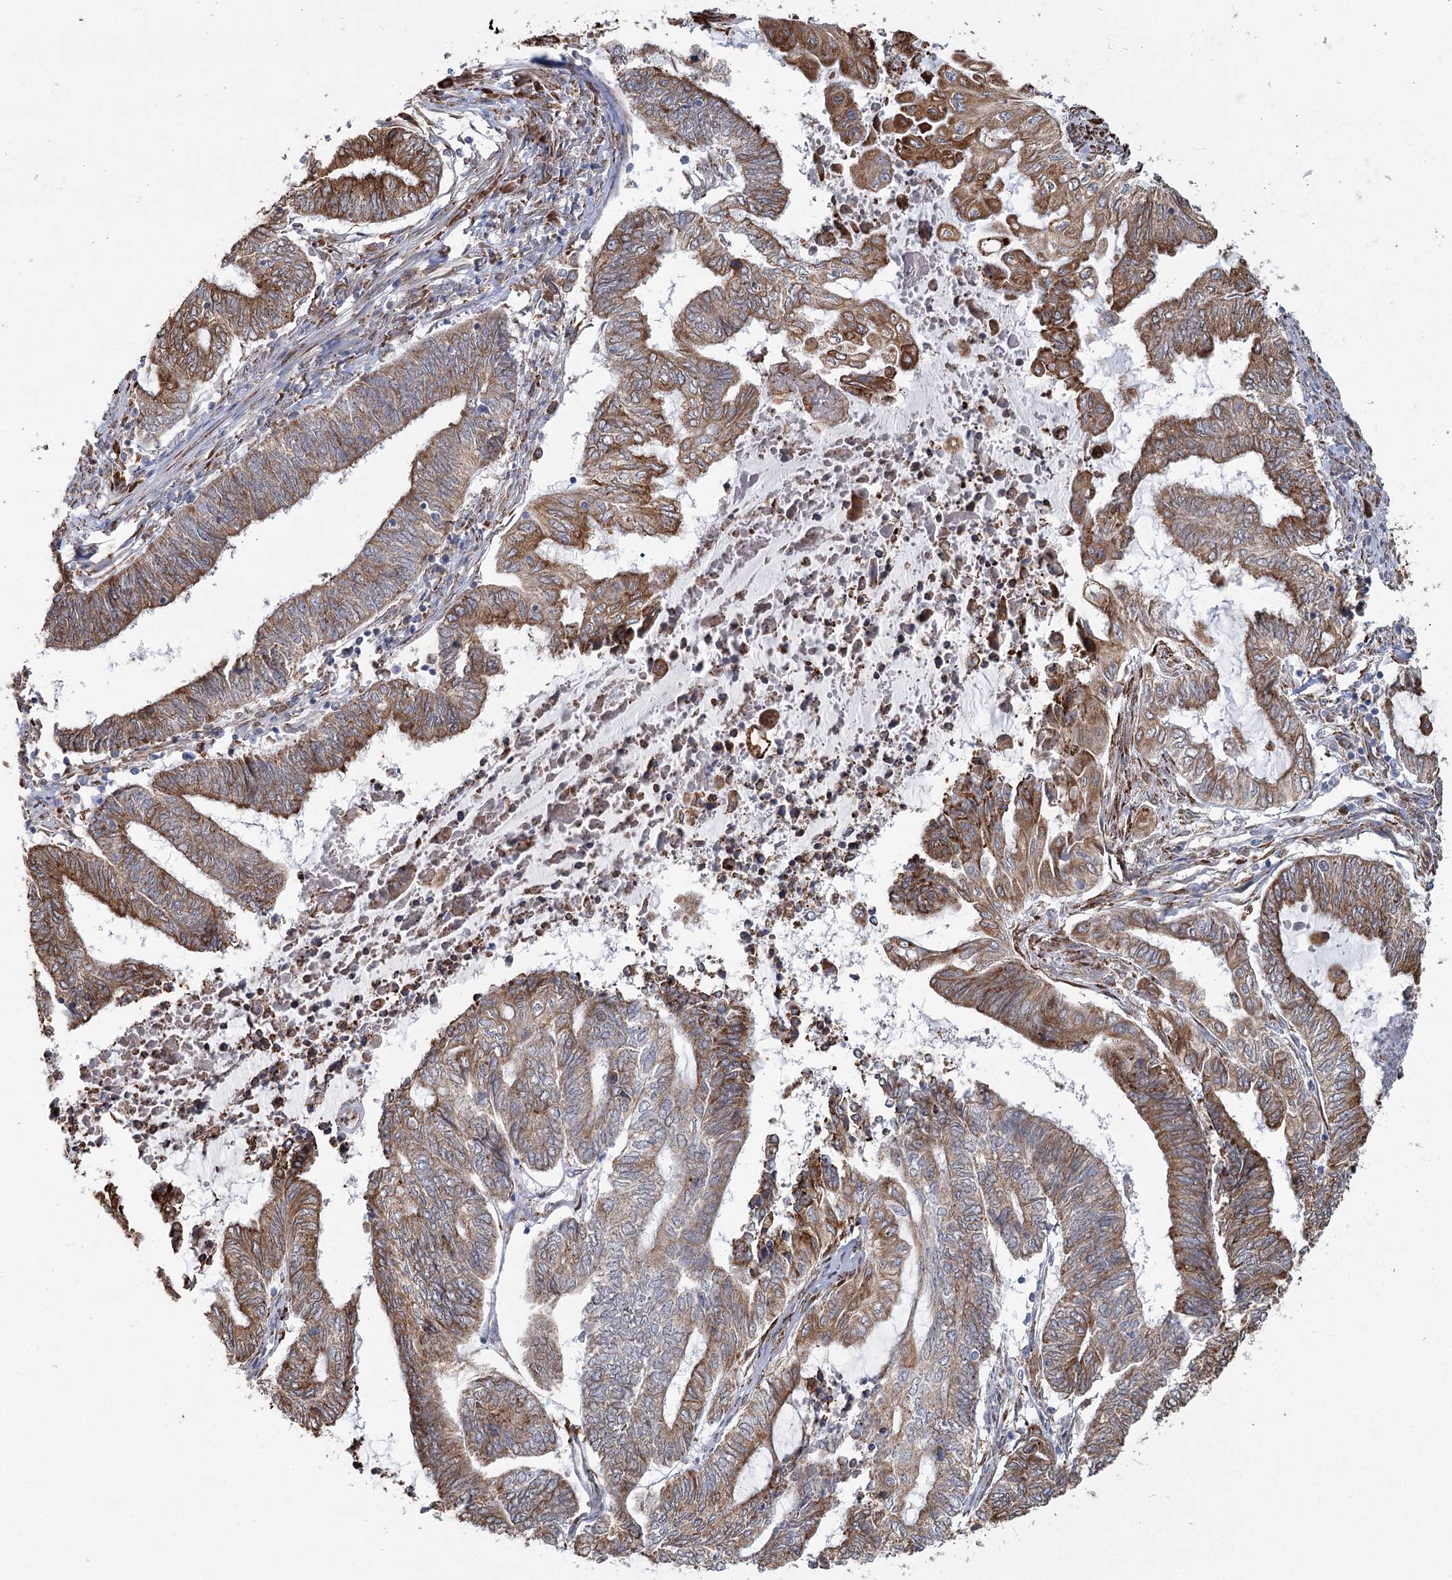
{"staining": {"intensity": "moderate", "quantity": ">75%", "location": "cytoplasmic/membranous"}, "tissue": "endometrial cancer", "cell_type": "Tumor cells", "image_type": "cancer", "snomed": [{"axis": "morphology", "description": "Adenocarcinoma, NOS"}, {"axis": "topography", "description": "Uterus"}, {"axis": "topography", "description": "Endometrium"}], "caption": "Adenocarcinoma (endometrial) tissue reveals moderate cytoplasmic/membranous staining in approximately >75% of tumor cells, visualized by immunohistochemistry. The staining was performed using DAB, with brown indicating positive protein expression. Nuclei are stained blue with hematoxylin.", "gene": "ZCCHC9", "patient": {"sex": "female", "age": 70}}